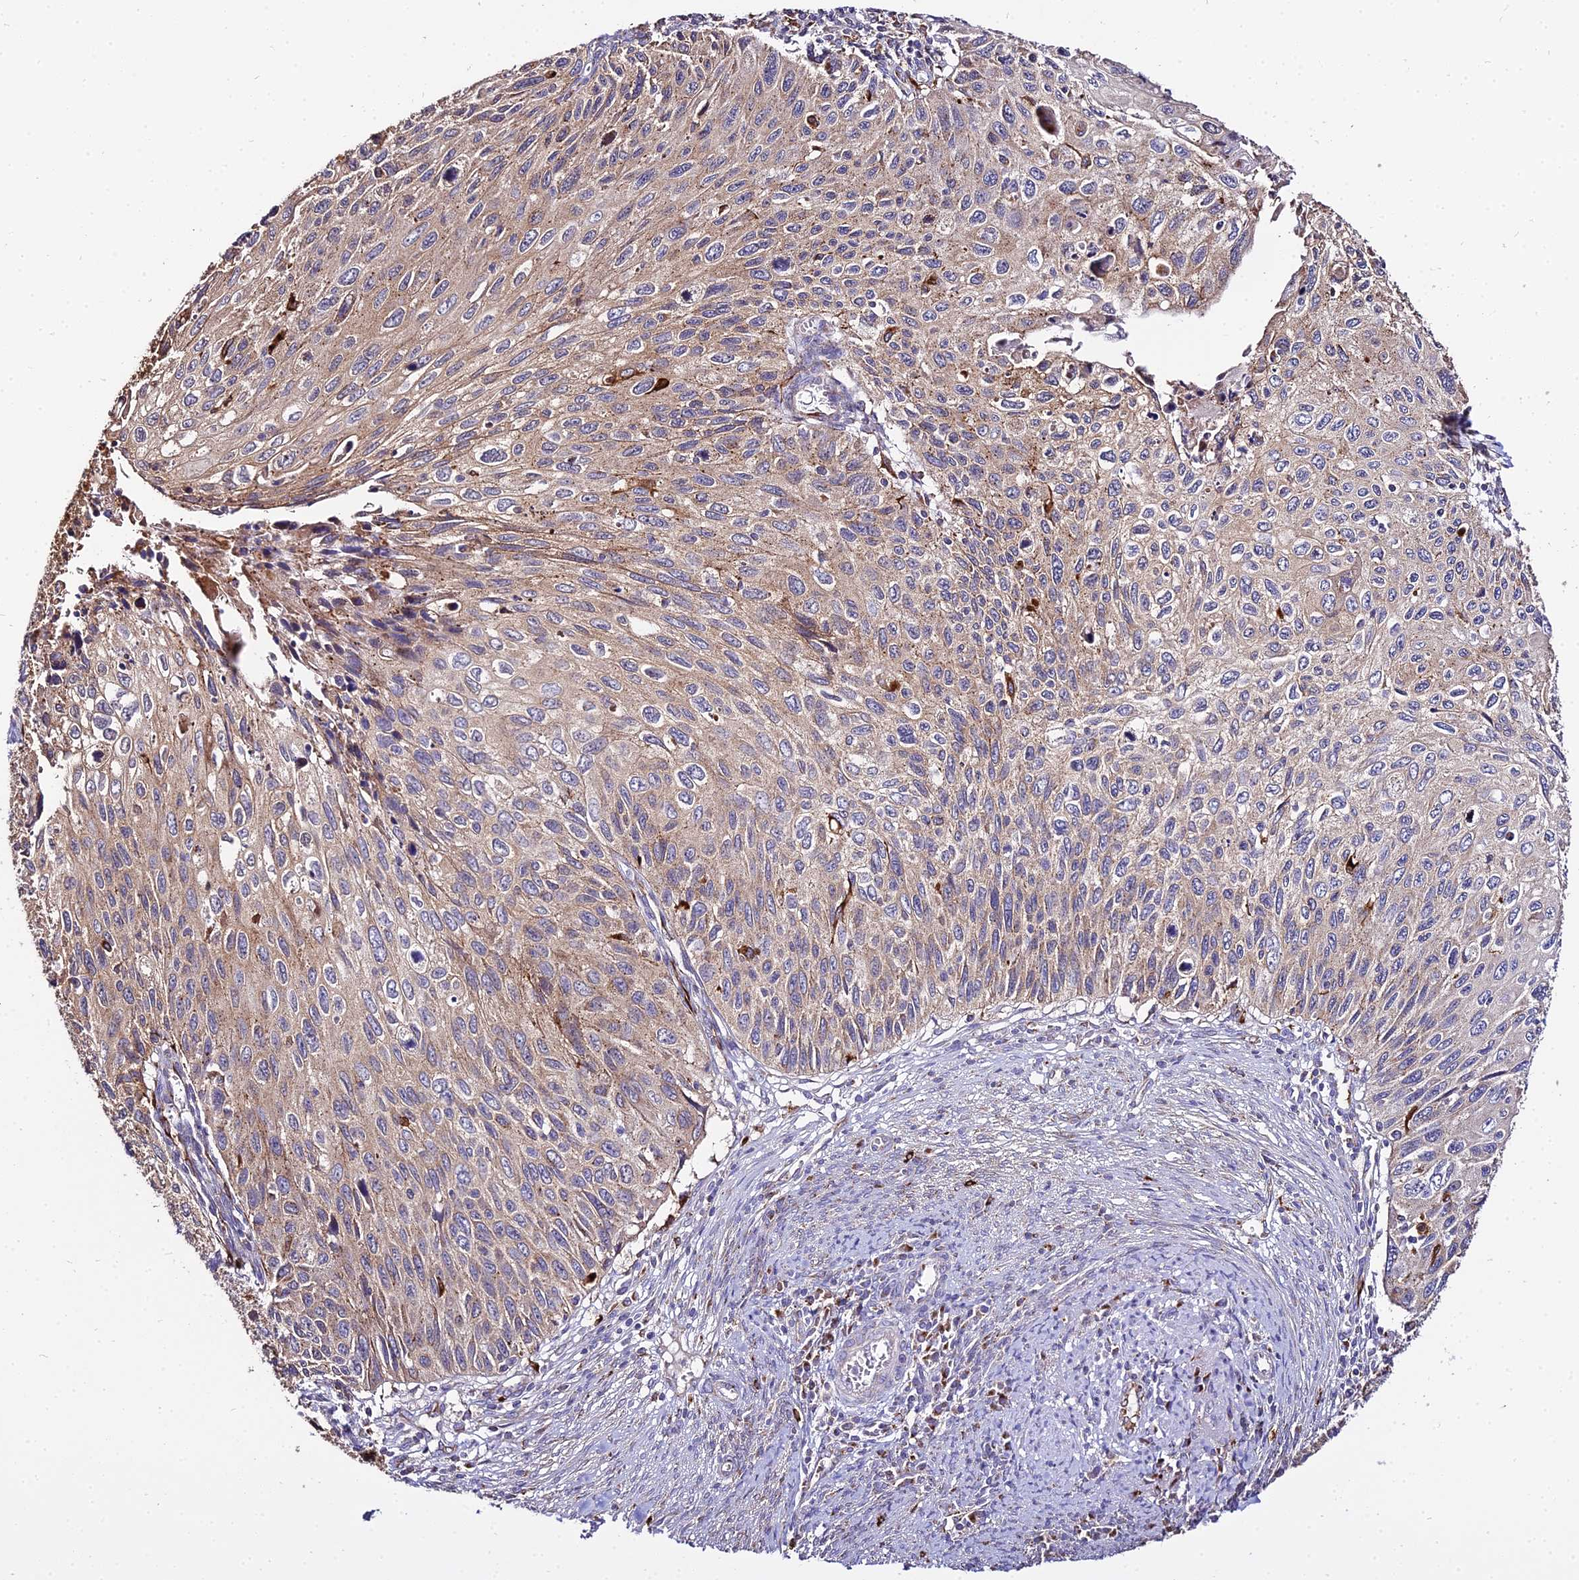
{"staining": {"intensity": "weak", "quantity": "25%-75%", "location": "cytoplasmic/membranous"}, "tissue": "cervical cancer", "cell_type": "Tumor cells", "image_type": "cancer", "snomed": [{"axis": "morphology", "description": "Squamous cell carcinoma, NOS"}, {"axis": "topography", "description": "Cervix"}], "caption": "Approximately 25%-75% of tumor cells in human cervical squamous cell carcinoma demonstrate weak cytoplasmic/membranous protein positivity as visualized by brown immunohistochemical staining.", "gene": "PEX19", "patient": {"sex": "female", "age": 70}}